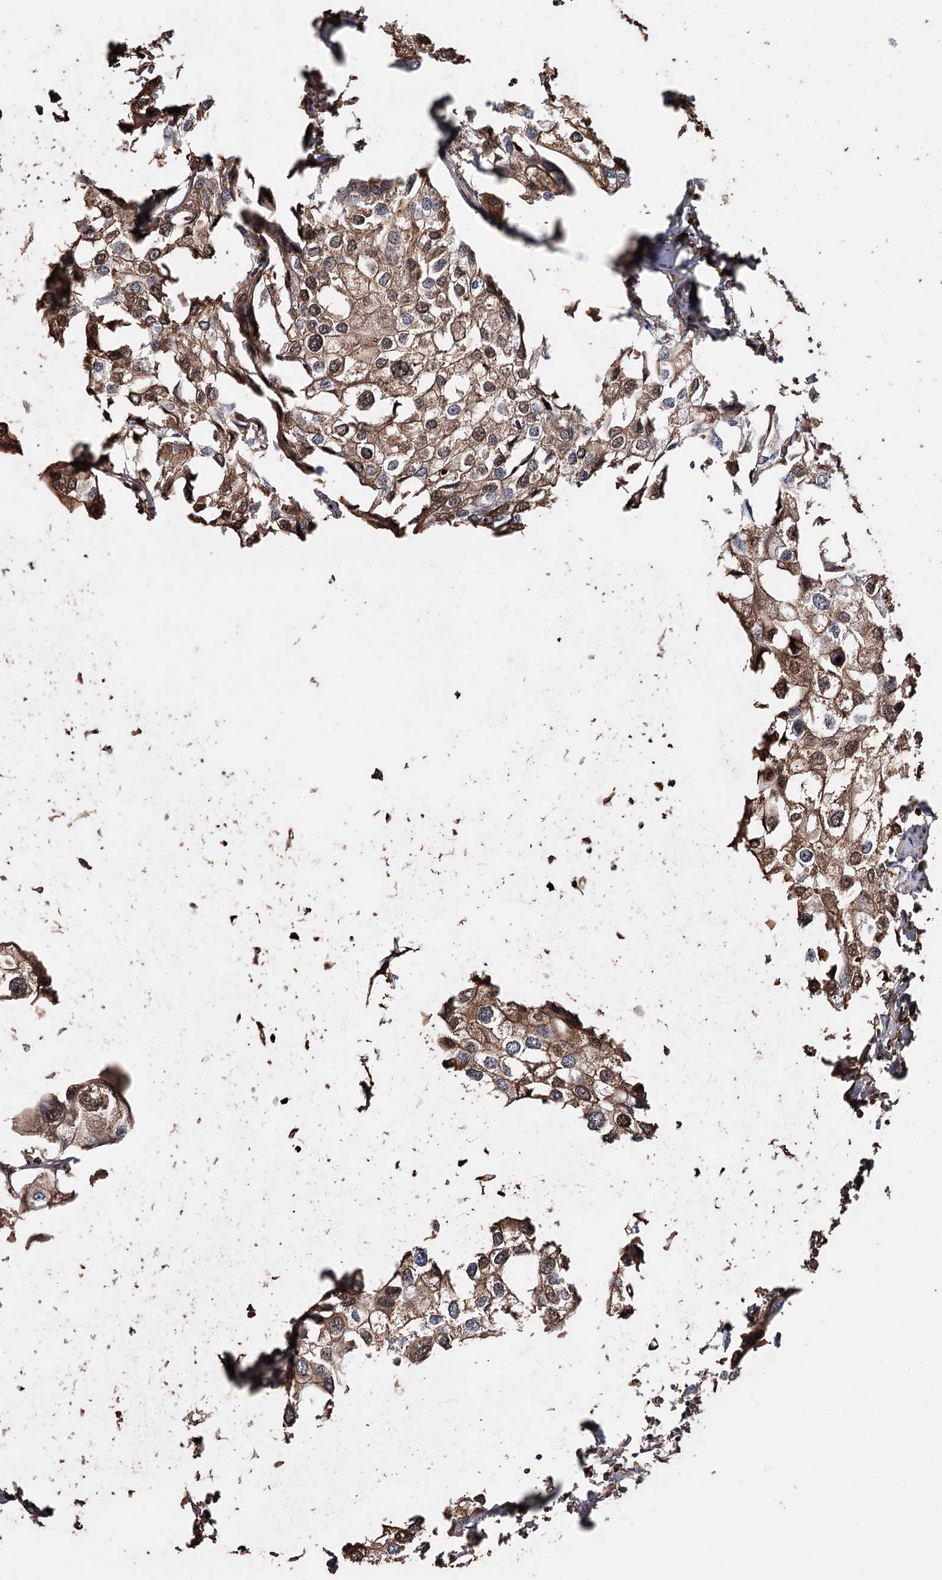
{"staining": {"intensity": "moderate", "quantity": ">75%", "location": "cytoplasmic/membranous,nuclear"}, "tissue": "urothelial cancer", "cell_type": "Tumor cells", "image_type": "cancer", "snomed": [{"axis": "morphology", "description": "Urothelial carcinoma, High grade"}, {"axis": "topography", "description": "Urinary bladder"}], "caption": "Urothelial cancer stained for a protein (brown) reveals moderate cytoplasmic/membranous and nuclear positive staining in about >75% of tumor cells.", "gene": "SYVN1", "patient": {"sex": "male", "age": 64}}